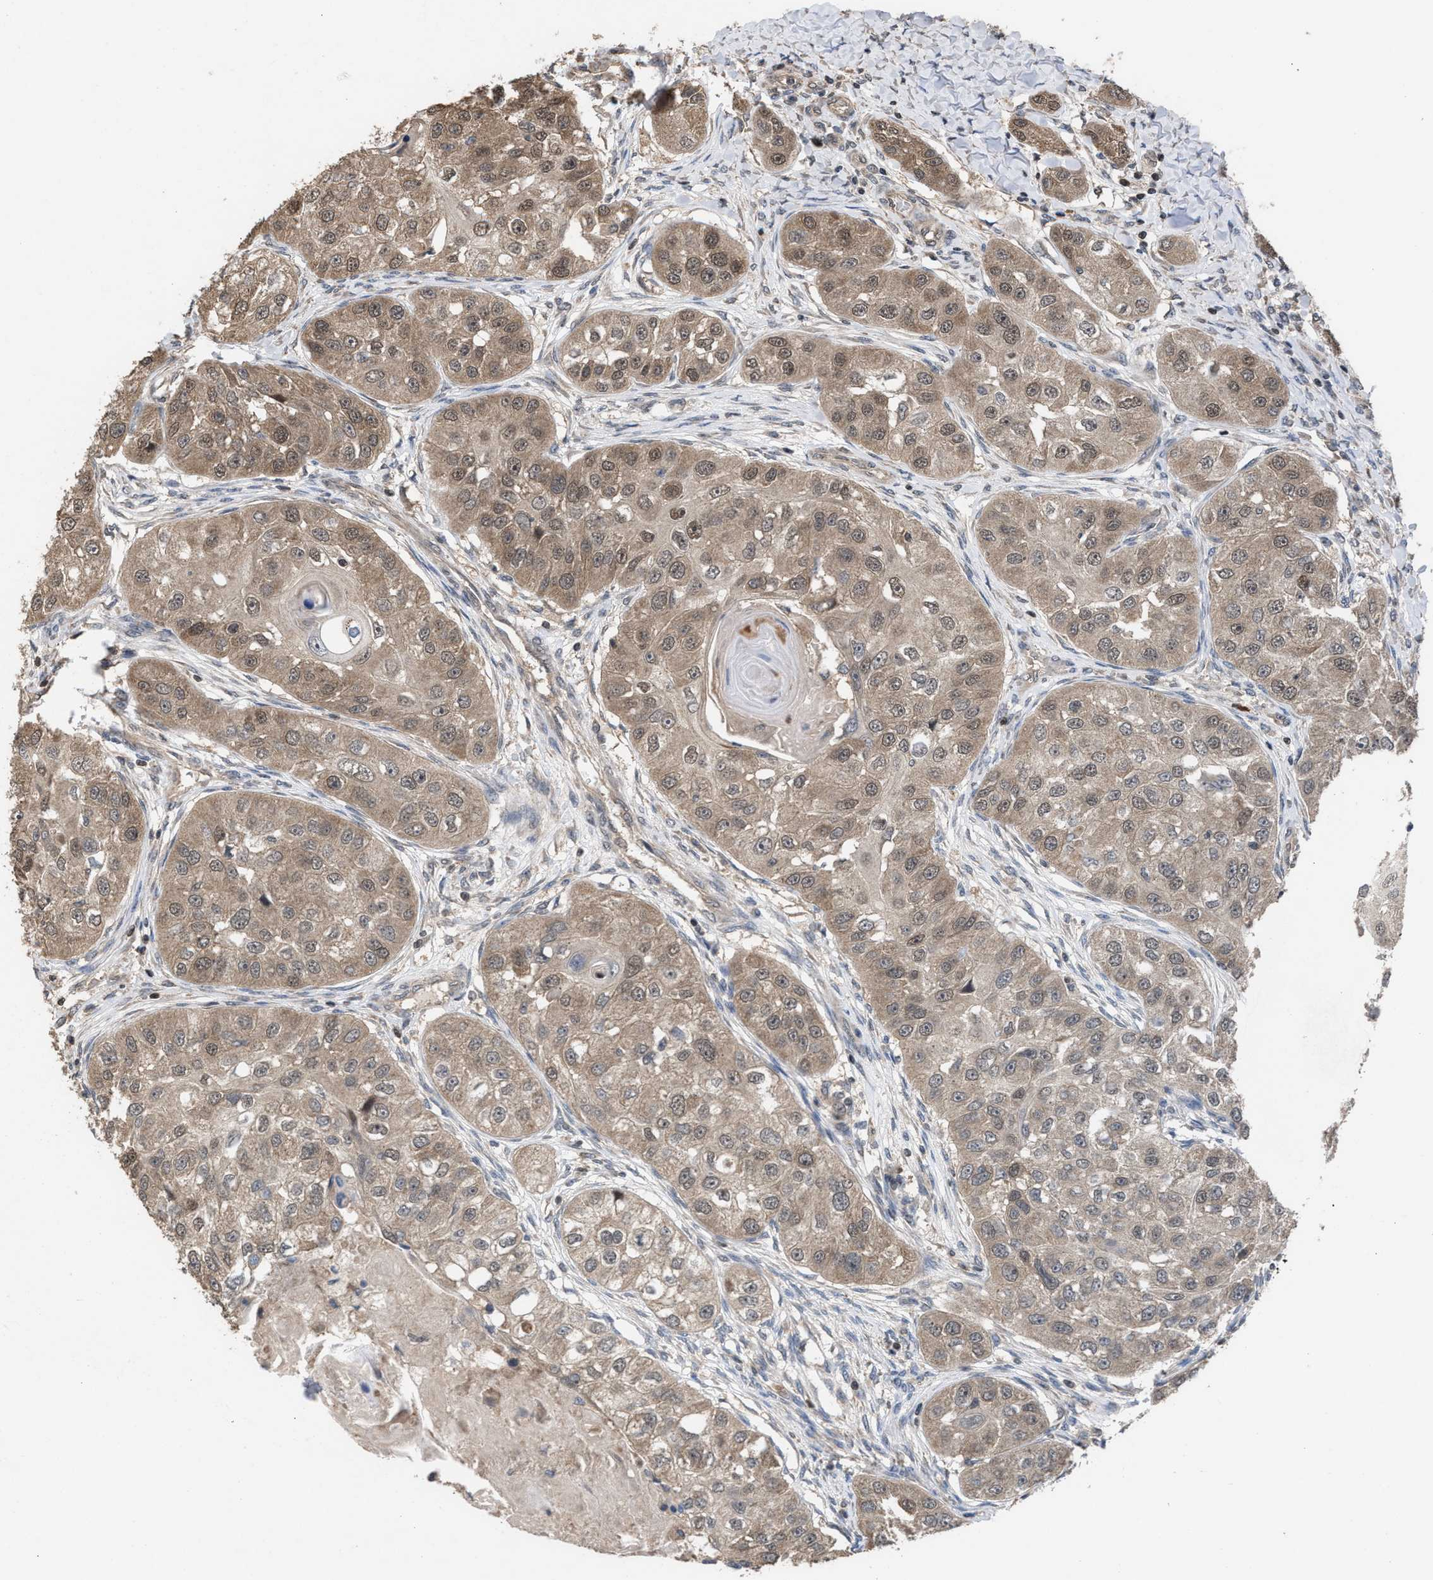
{"staining": {"intensity": "moderate", "quantity": ">75%", "location": "cytoplasmic/membranous"}, "tissue": "head and neck cancer", "cell_type": "Tumor cells", "image_type": "cancer", "snomed": [{"axis": "morphology", "description": "Normal tissue, NOS"}, {"axis": "morphology", "description": "Squamous cell carcinoma, NOS"}, {"axis": "topography", "description": "Skeletal muscle"}, {"axis": "topography", "description": "Head-Neck"}], "caption": "The photomicrograph shows staining of head and neck cancer, revealing moderate cytoplasmic/membranous protein staining (brown color) within tumor cells.", "gene": "C9orf78", "patient": {"sex": "male", "age": 51}}